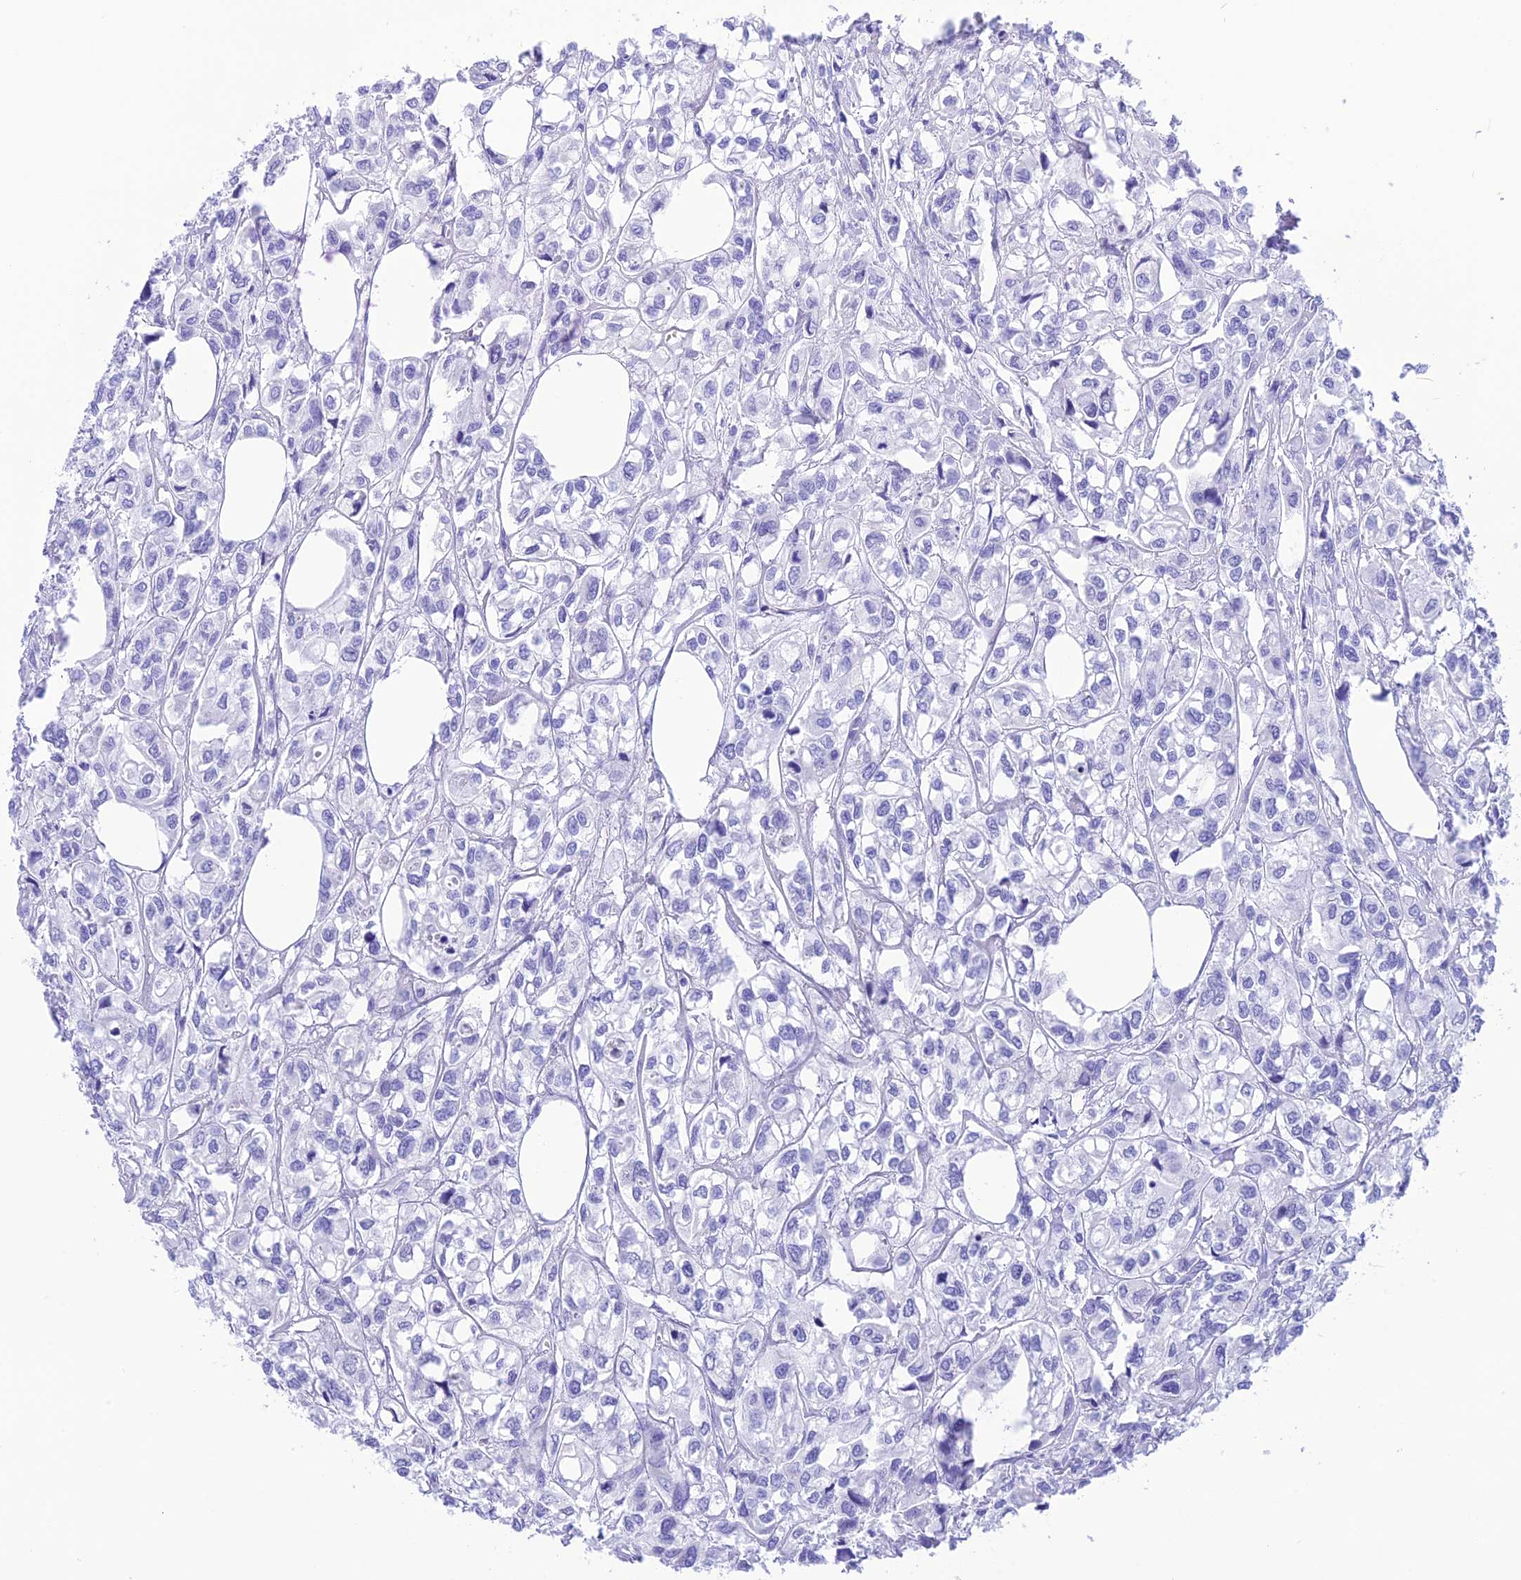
{"staining": {"intensity": "negative", "quantity": "none", "location": "none"}, "tissue": "urothelial cancer", "cell_type": "Tumor cells", "image_type": "cancer", "snomed": [{"axis": "morphology", "description": "Urothelial carcinoma, High grade"}, {"axis": "topography", "description": "Urinary bladder"}], "caption": "High magnification brightfield microscopy of urothelial carcinoma (high-grade) stained with DAB (3,3'-diaminobenzidine) (brown) and counterstained with hematoxylin (blue): tumor cells show no significant staining. Brightfield microscopy of immunohistochemistry (IHC) stained with DAB (3,3'-diaminobenzidine) (brown) and hematoxylin (blue), captured at high magnification.", "gene": "GLYATL1", "patient": {"sex": "male", "age": 67}}